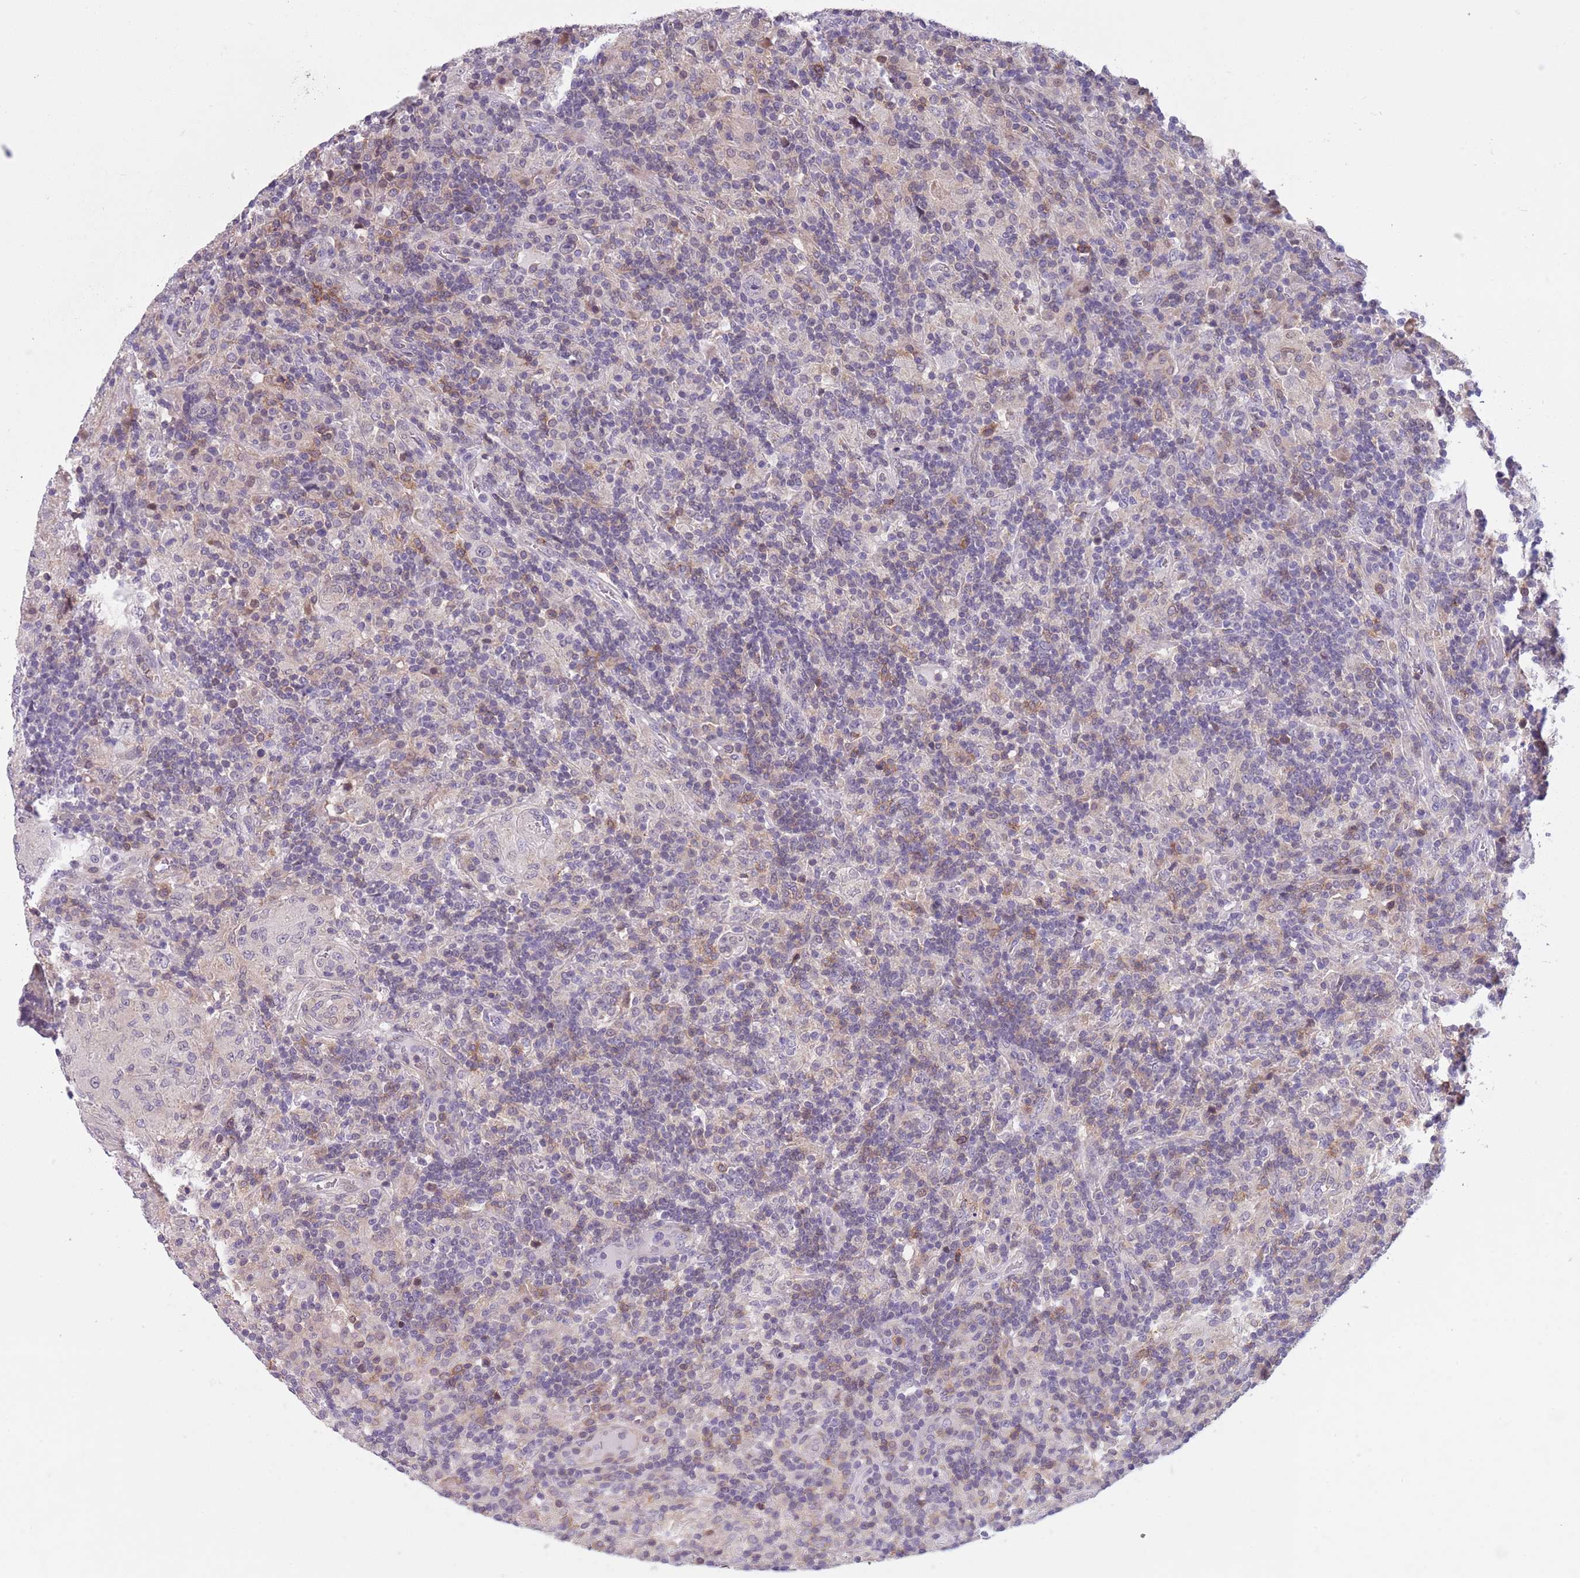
{"staining": {"intensity": "negative", "quantity": "none", "location": "none"}, "tissue": "lymphoma", "cell_type": "Tumor cells", "image_type": "cancer", "snomed": [{"axis": "morphology", "description": "Hodgkin's disease, NOS"}, {"axis": "topography", "description": "Lymph node"}], "caption": "The micrograph reveals no staining of tumor cells in Hodgkin's disease.", "gene": "JAML", "patient": {"sex": "male", "age": 70}}